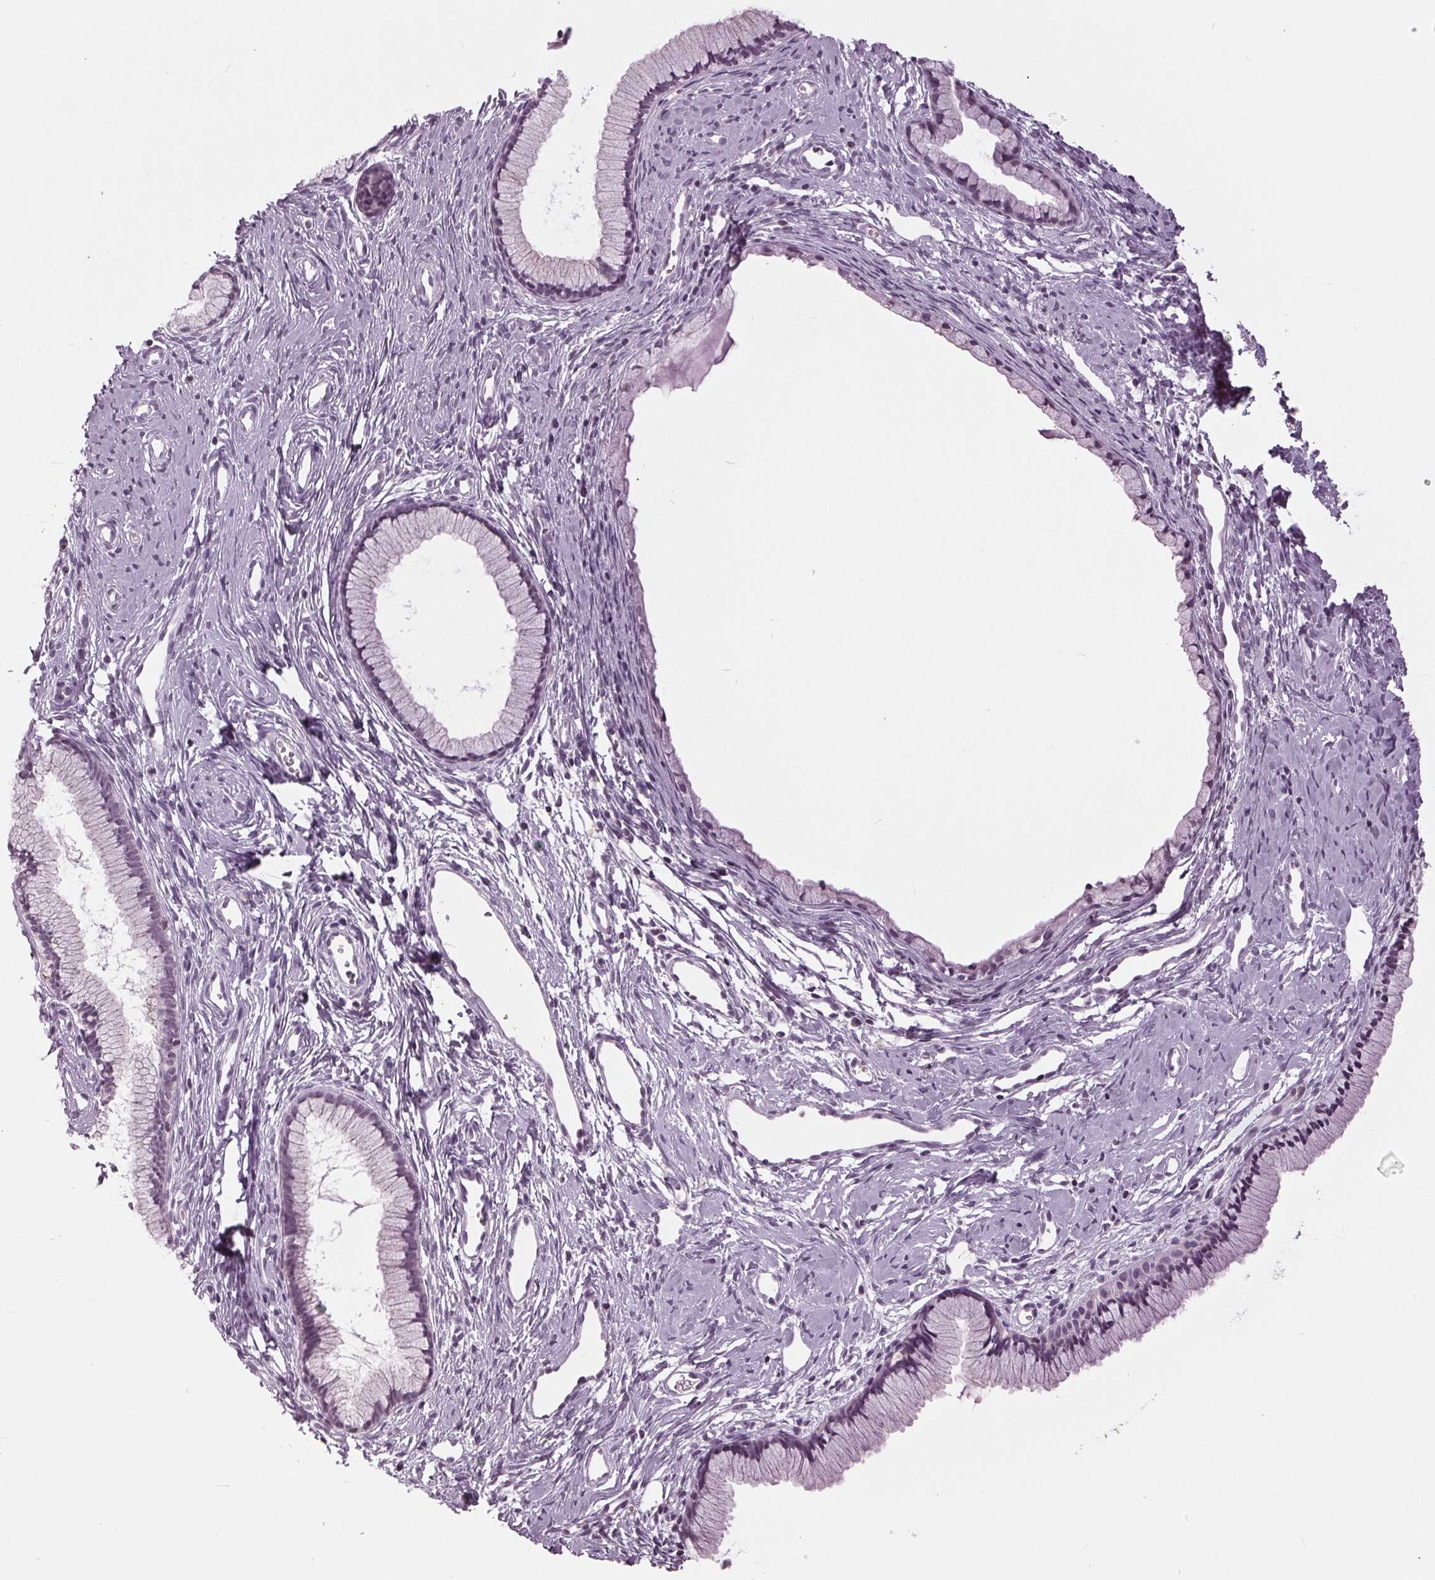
{"staining": {"intensity": "negative", "quantity": "none", "location": "none"}, "tissue": "cervix", "cell_type": "Glandular cells", "image_type": "normal", "snomed": [{"axis": "morphology", "description": "Normal tissue, NOS"}, {"axis": "topography", "description": "Cervix"}], "caption": "There is no significant positivity in glandular cells of cervix. Brightfield microscopy of immunohistochemistry (IHC) stained with DAB (brown) and hematoxylin (blue), captured at high magnification.", "gene": "SLC9A4", "patient": {"sex": "female", "age": 40}}